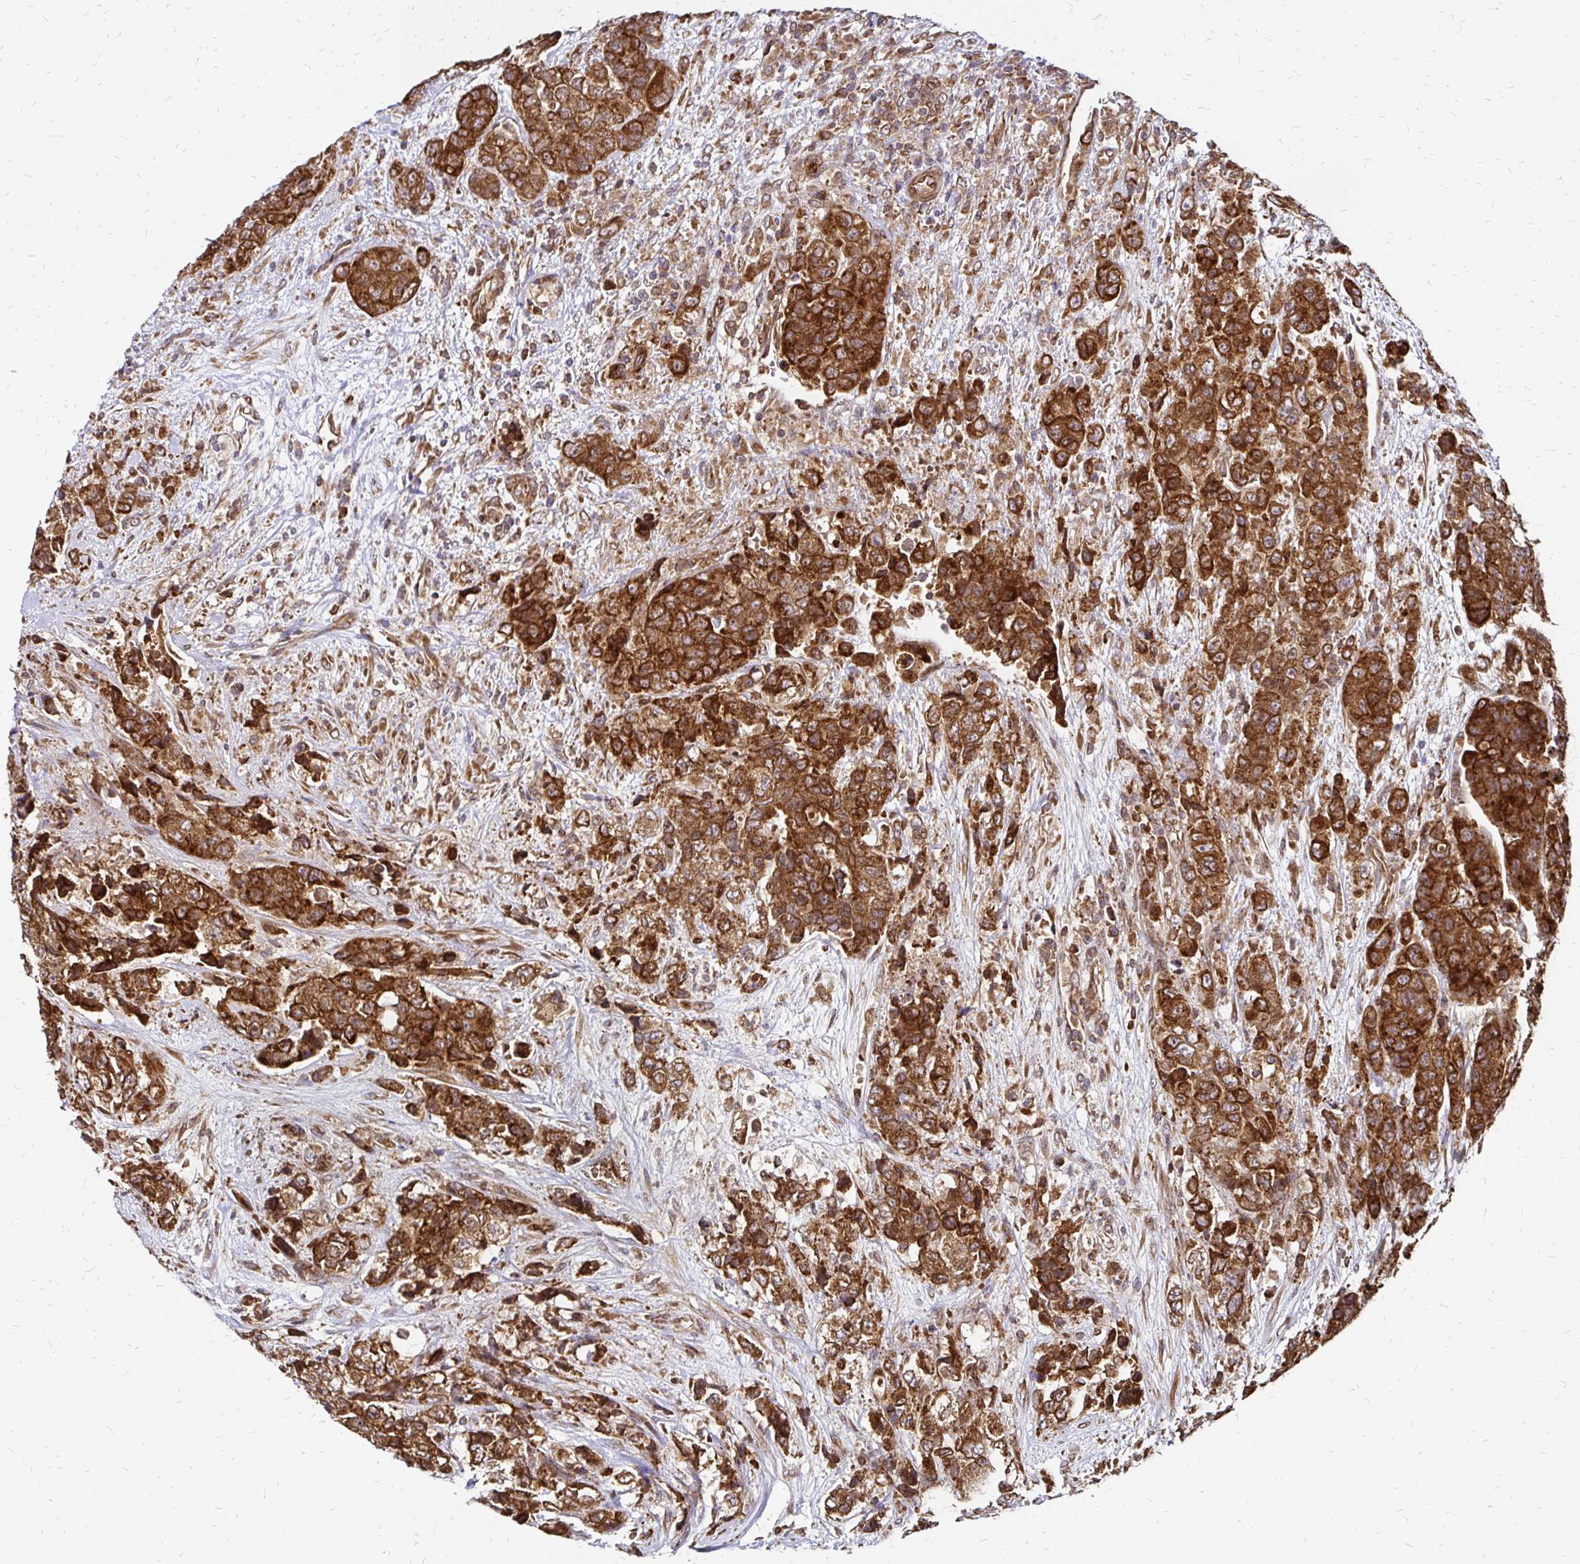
{"staining": {"intensity": "strong", "quantity": ">75%", "location": "cytoplasmic/membranous"}, "tissue": "urothelial cancer", "cell_type": "Tumor cells", "image_type": "cancer", "snomed": [{"axis": "morphology", "description": "Urothelial carcinoma, High grade"}, {"axis": "topography", "description": "Urinary bladder"}], "caption": "Tumor cells demonstrate high levels of strong cytoplasmic/membranous staining in about >75% of cells in human urothelial cancer.", "gene": "ZW10", "patient": {"sex": "female", "age": 78}}